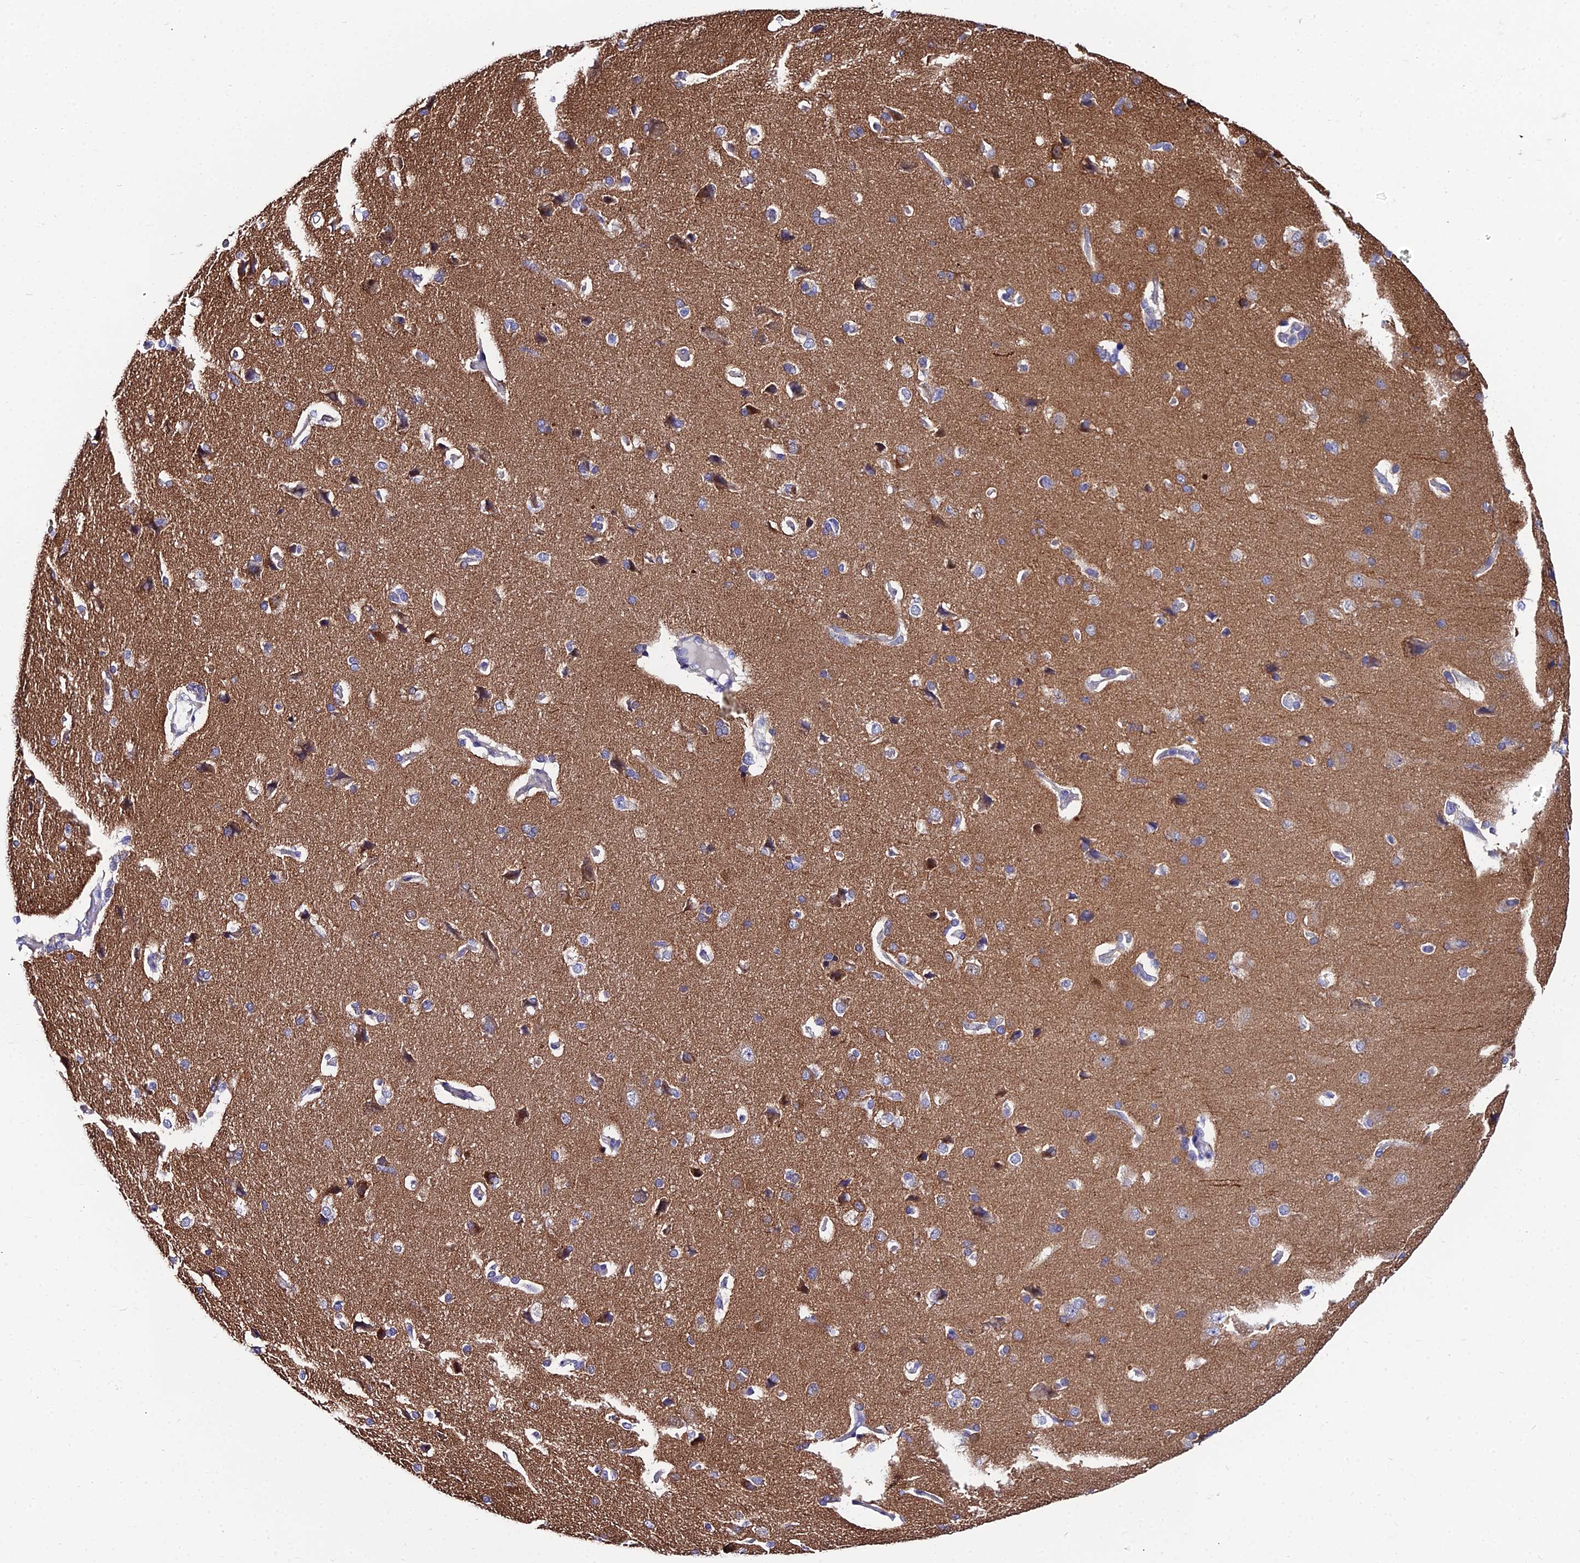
{"staining": {"intensity": "negative", "quantity": "none", "location": "none"}, "tissue": "cerebral cortex", "cell_type": "Endothelial cells", "image_type": "normal", "snomed": [{"axis": "morphology", "description": "Normal tissue, NOS"}, {"axis": "topography", "description": "Cerebral cortex"}], "caption": "Benign cerebral cortex was stained to show a protein in brown. There is no significant expression in endothelial cells. (DAB immunohistochemistry (IHC) with hematoxylin counter stain).", "gene": "CEP41", "patient": {"sex": "male", "age": 62}}